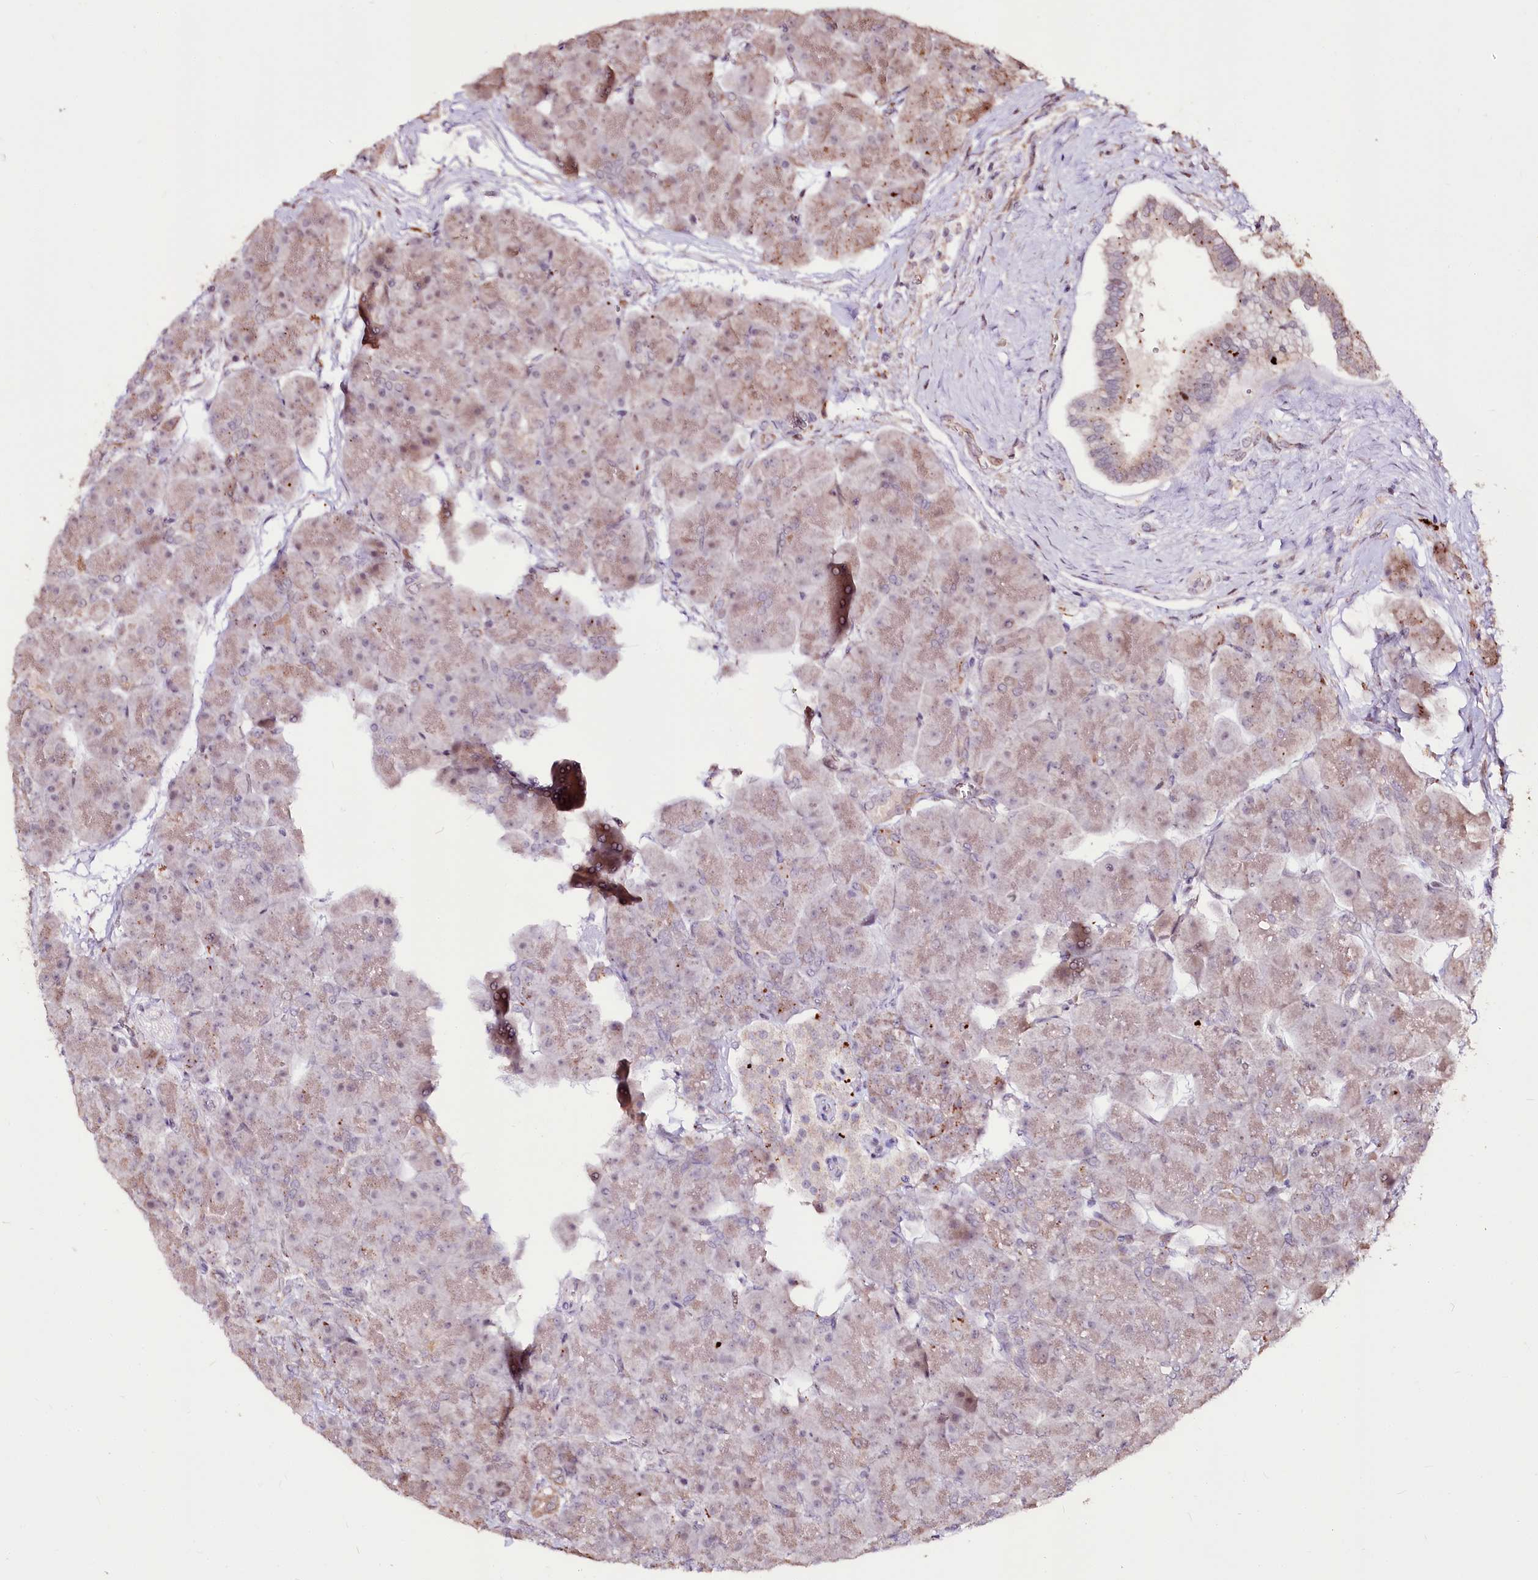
{"staining": {"intensity": "moderate", "quantity": "25%-75%", "location": "cytoplasmic/membranous"}, "tissue": "pancreas", "cell_type": "Exocrine glandular cells", "image_type": "normal", "snomed": [{"axis": "morphology", "description": "Normal tissue, NOS"}, {"axis": "topography", "description": "Pancreas"}], "caption": "Pancreas stained with a brown dye demonstrates moderate cytoplasmic/membranous positive expression in approximately 25%-75% of exocrine glandular cells.", "gene": "CARD19", "patient": {"sex": "male", "age": 66}}